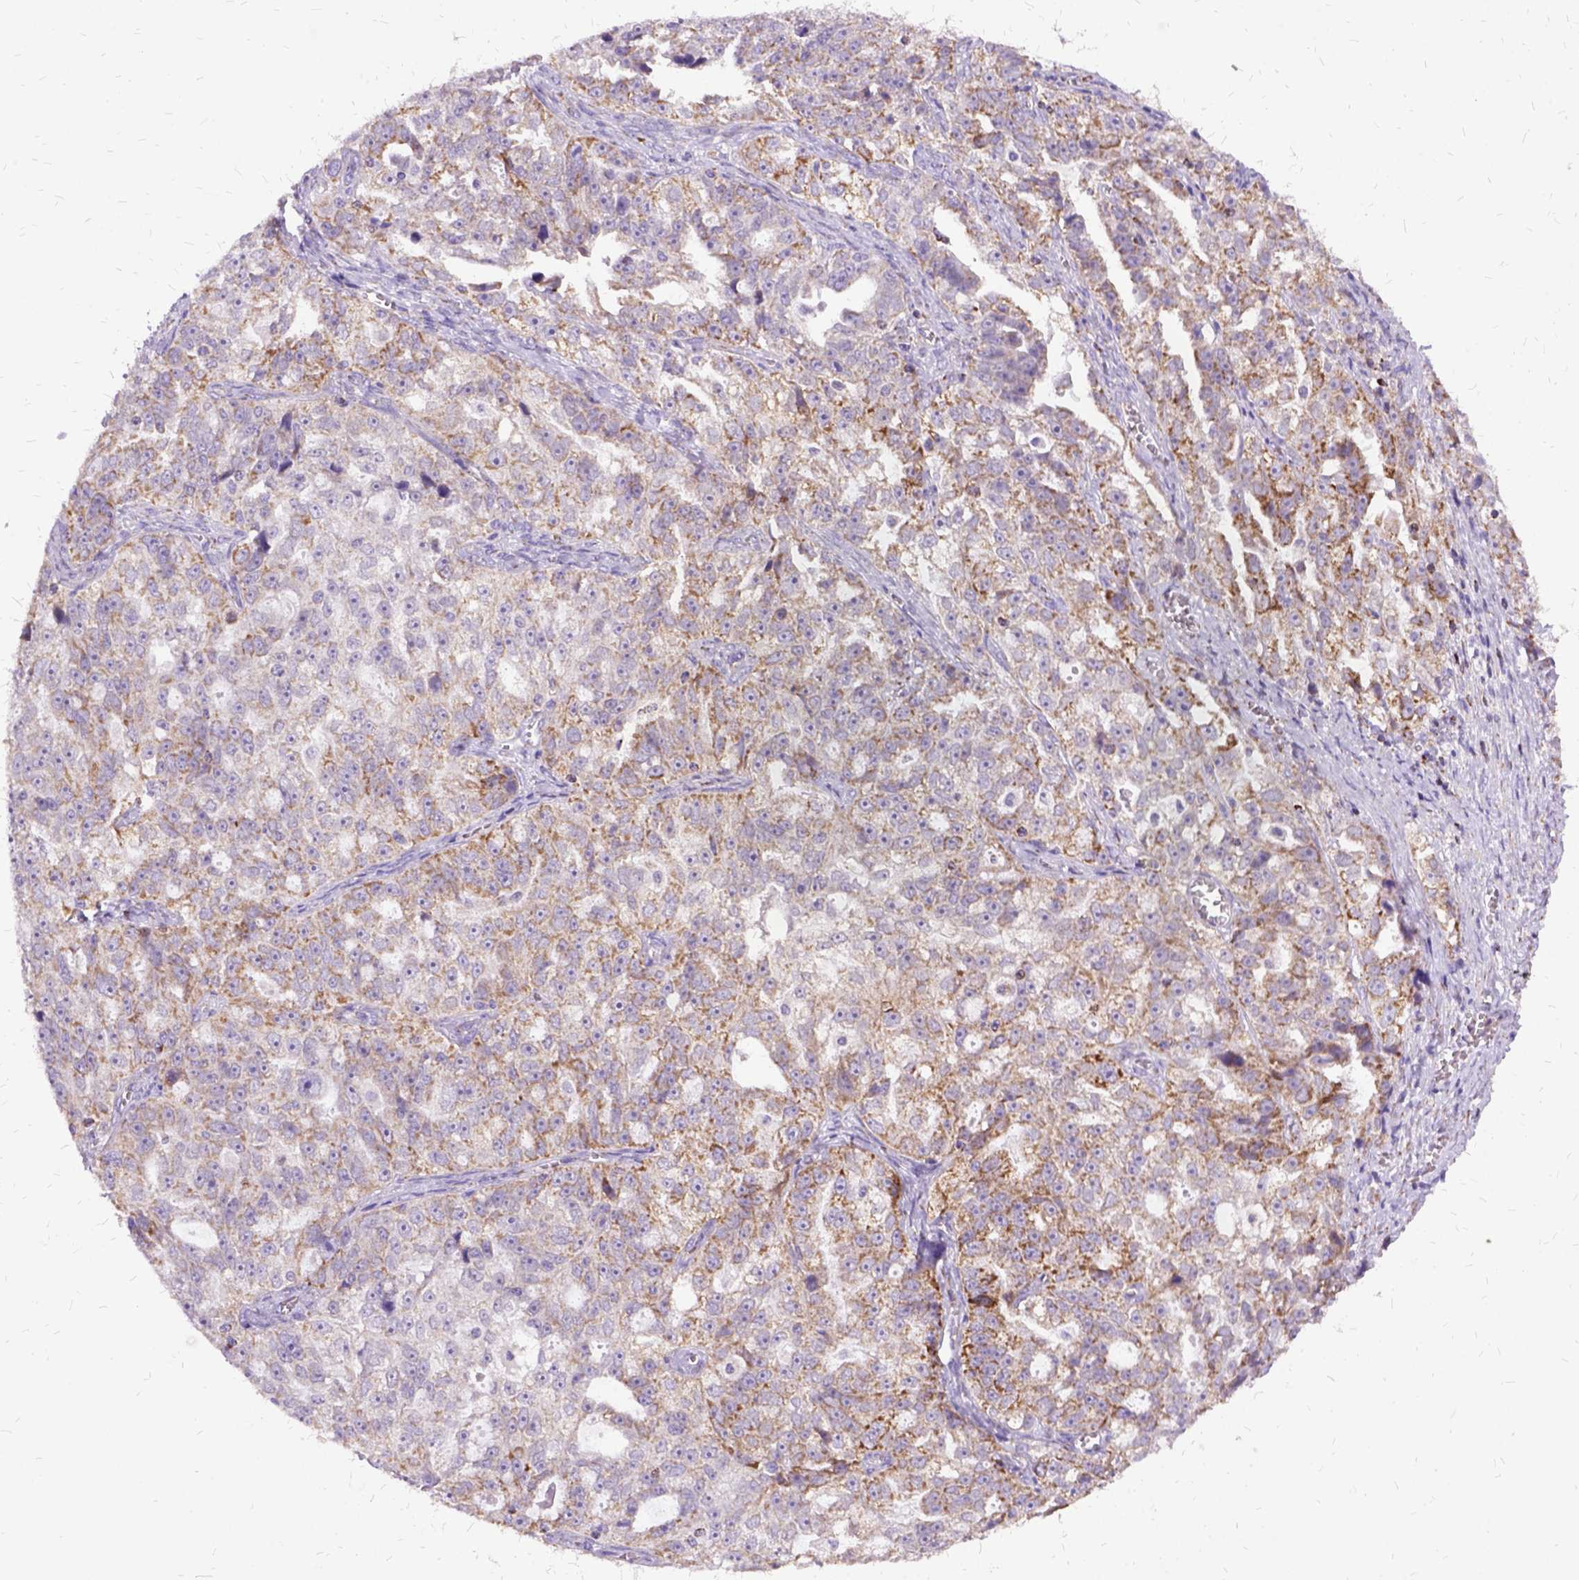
{"staining": {"intensity": "weak", "quantity": "25%-75%", "location": "cytoplasmic/membranous"}, "tissue": "ovarian cancer", "cell_type": "Tumor cells", "image_type": "cancer", "snomed": [{"axis": "morphology", "description": "Cystadenocarcinoma, serous, NOS"}, {"axis": "topography", "description": "Ovary"}], "caption": "This micrograph displays ovarian cancer (serous cystadenocarcinoma) stained with immunohistochemistry (IHC) to label a protein in brown. The cytoplasmic/membranous of tumor cells show weak positivity for the protein. Nuclei are counter-stained blue.", "gene": "OXCT1", "patient": {"sex": "female", "age": 51}}